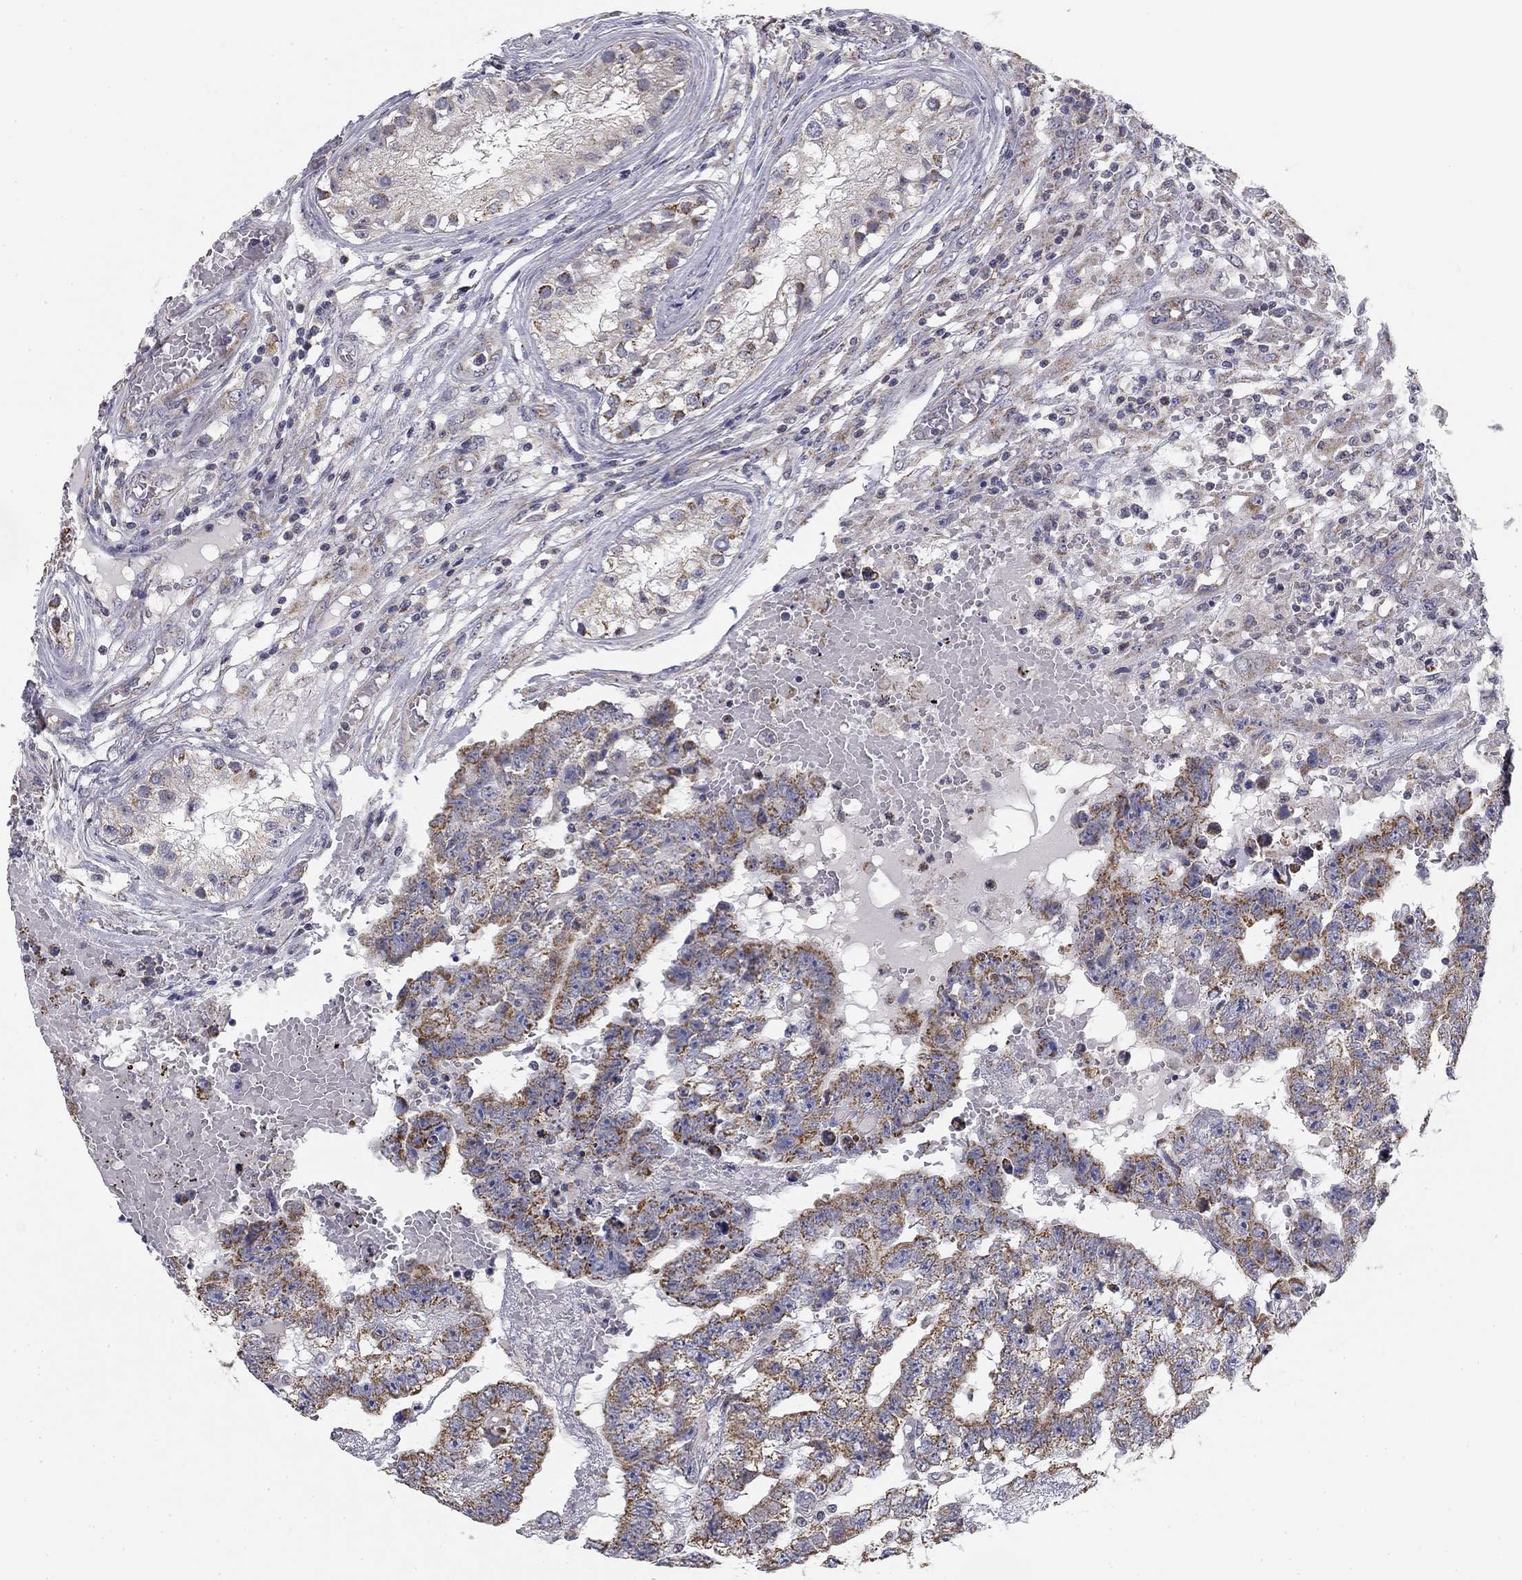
{"staining": {"intensity": "moderate", "quantity": "25%-75%", "location": "cytoplasmic/membranous"}, "tissue": "testis cancer", "cell_type": "Tumor cells", "image_type": "cancer", "snomed": [{"axis": "morphology", "description": "Carcinoma, Embryonal, NOS"}, {"axis": "topography", "description": "Testis"}], "caption": "Embryonal carcinoma (testis) stained for a protein displays moderate cytoplasmic/membranous positivity in tumor cells.", "gene": "SLC2A9", "patient": {"sex": "male", "age": 25}}